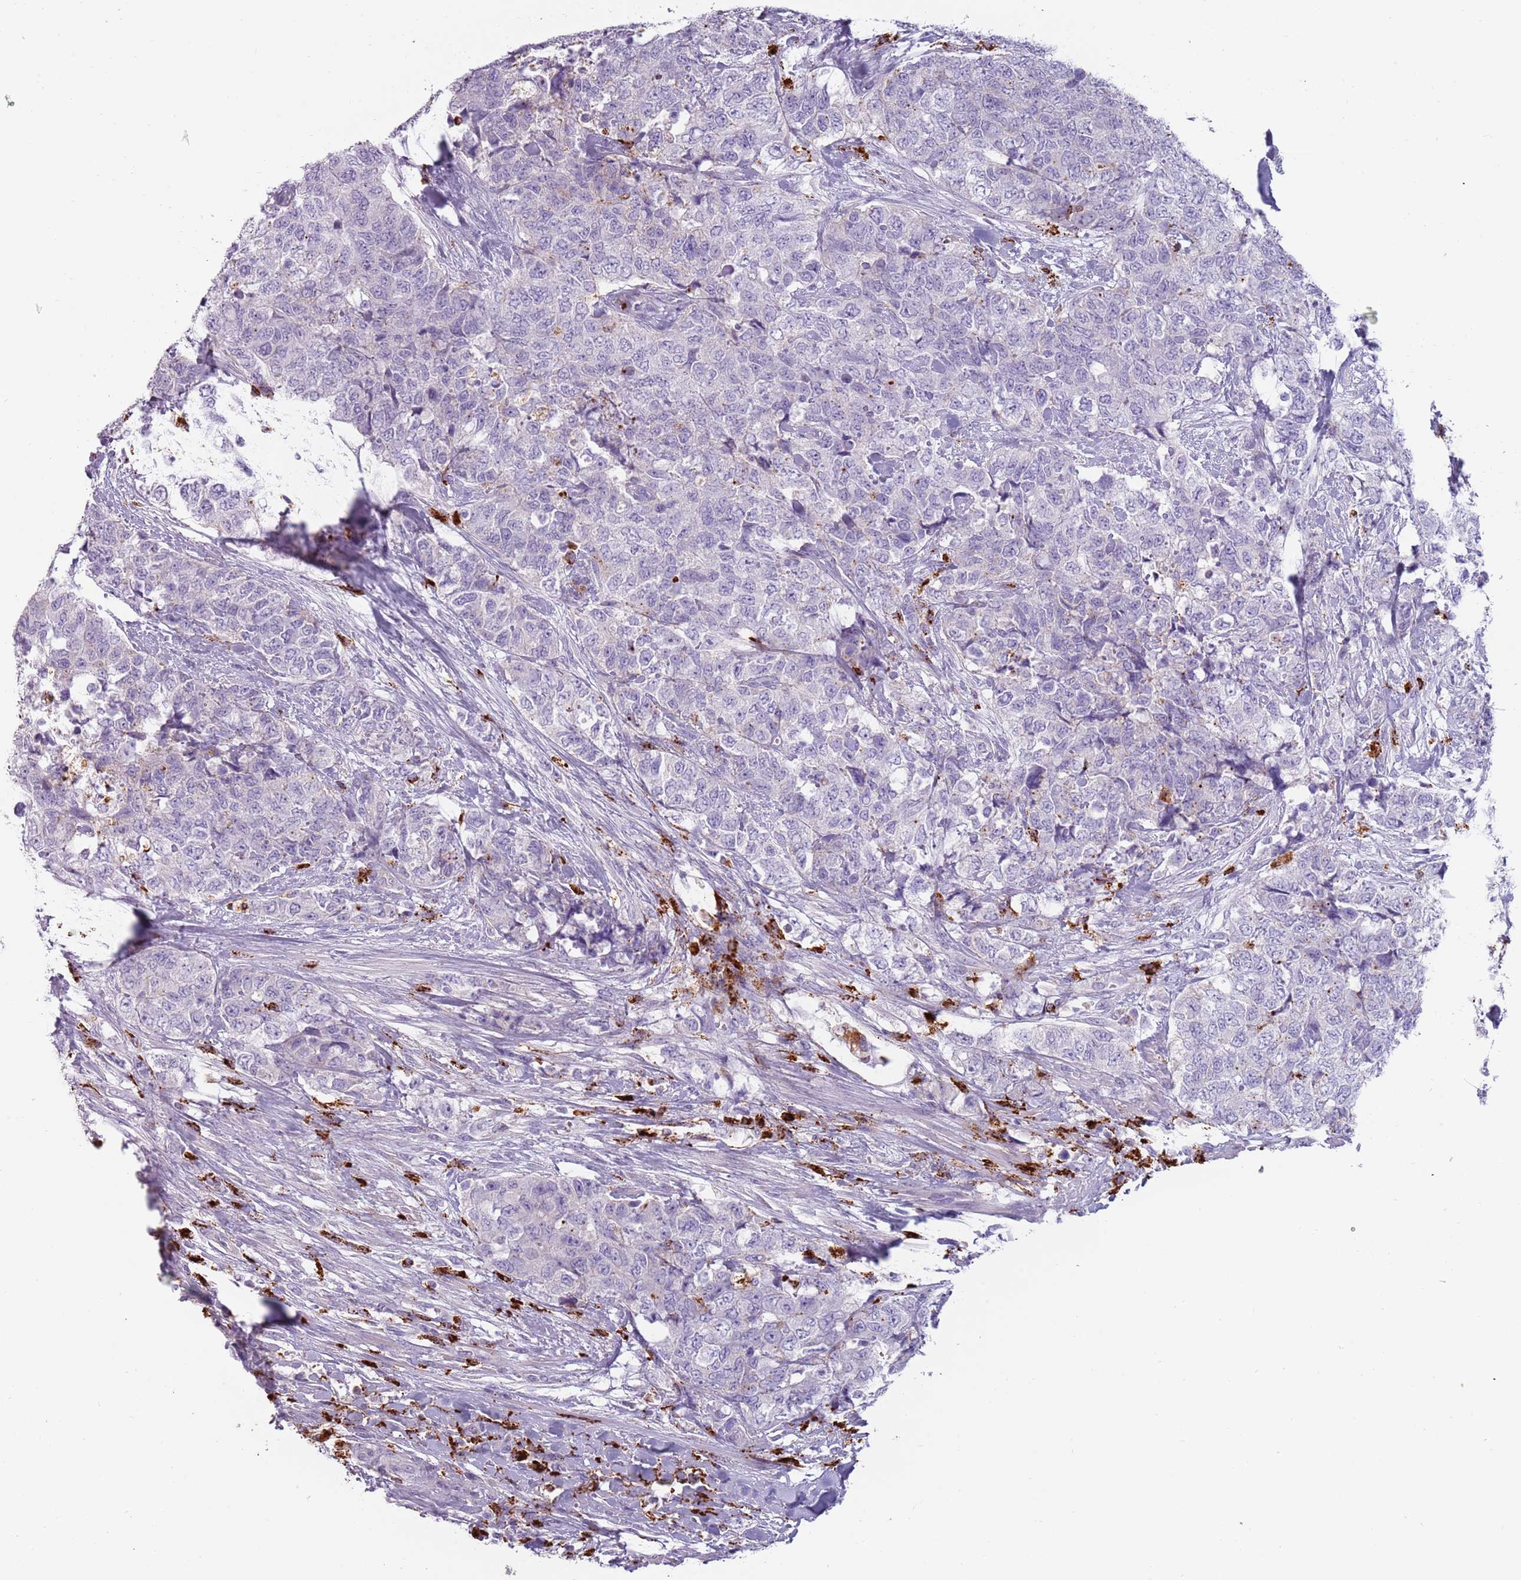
{"staining": {"intensity": "negative", "quantity": "none", "location": "none"}, "tissue": "urothelial cancer", "cell_type": "Tumor cells", "image_type": "cancer", "snomed": [{"axis": "morphology", "description": "Urothelial carcinoma, High grade"}, {"axis": "topography", "description": "Urinary bladder"}], "caption": "Urothelial cancer stained for a protein using IHC displays no expression tumor cells.", "gene": "NWD2", "patient": {"sex": "female", "age": 78}}